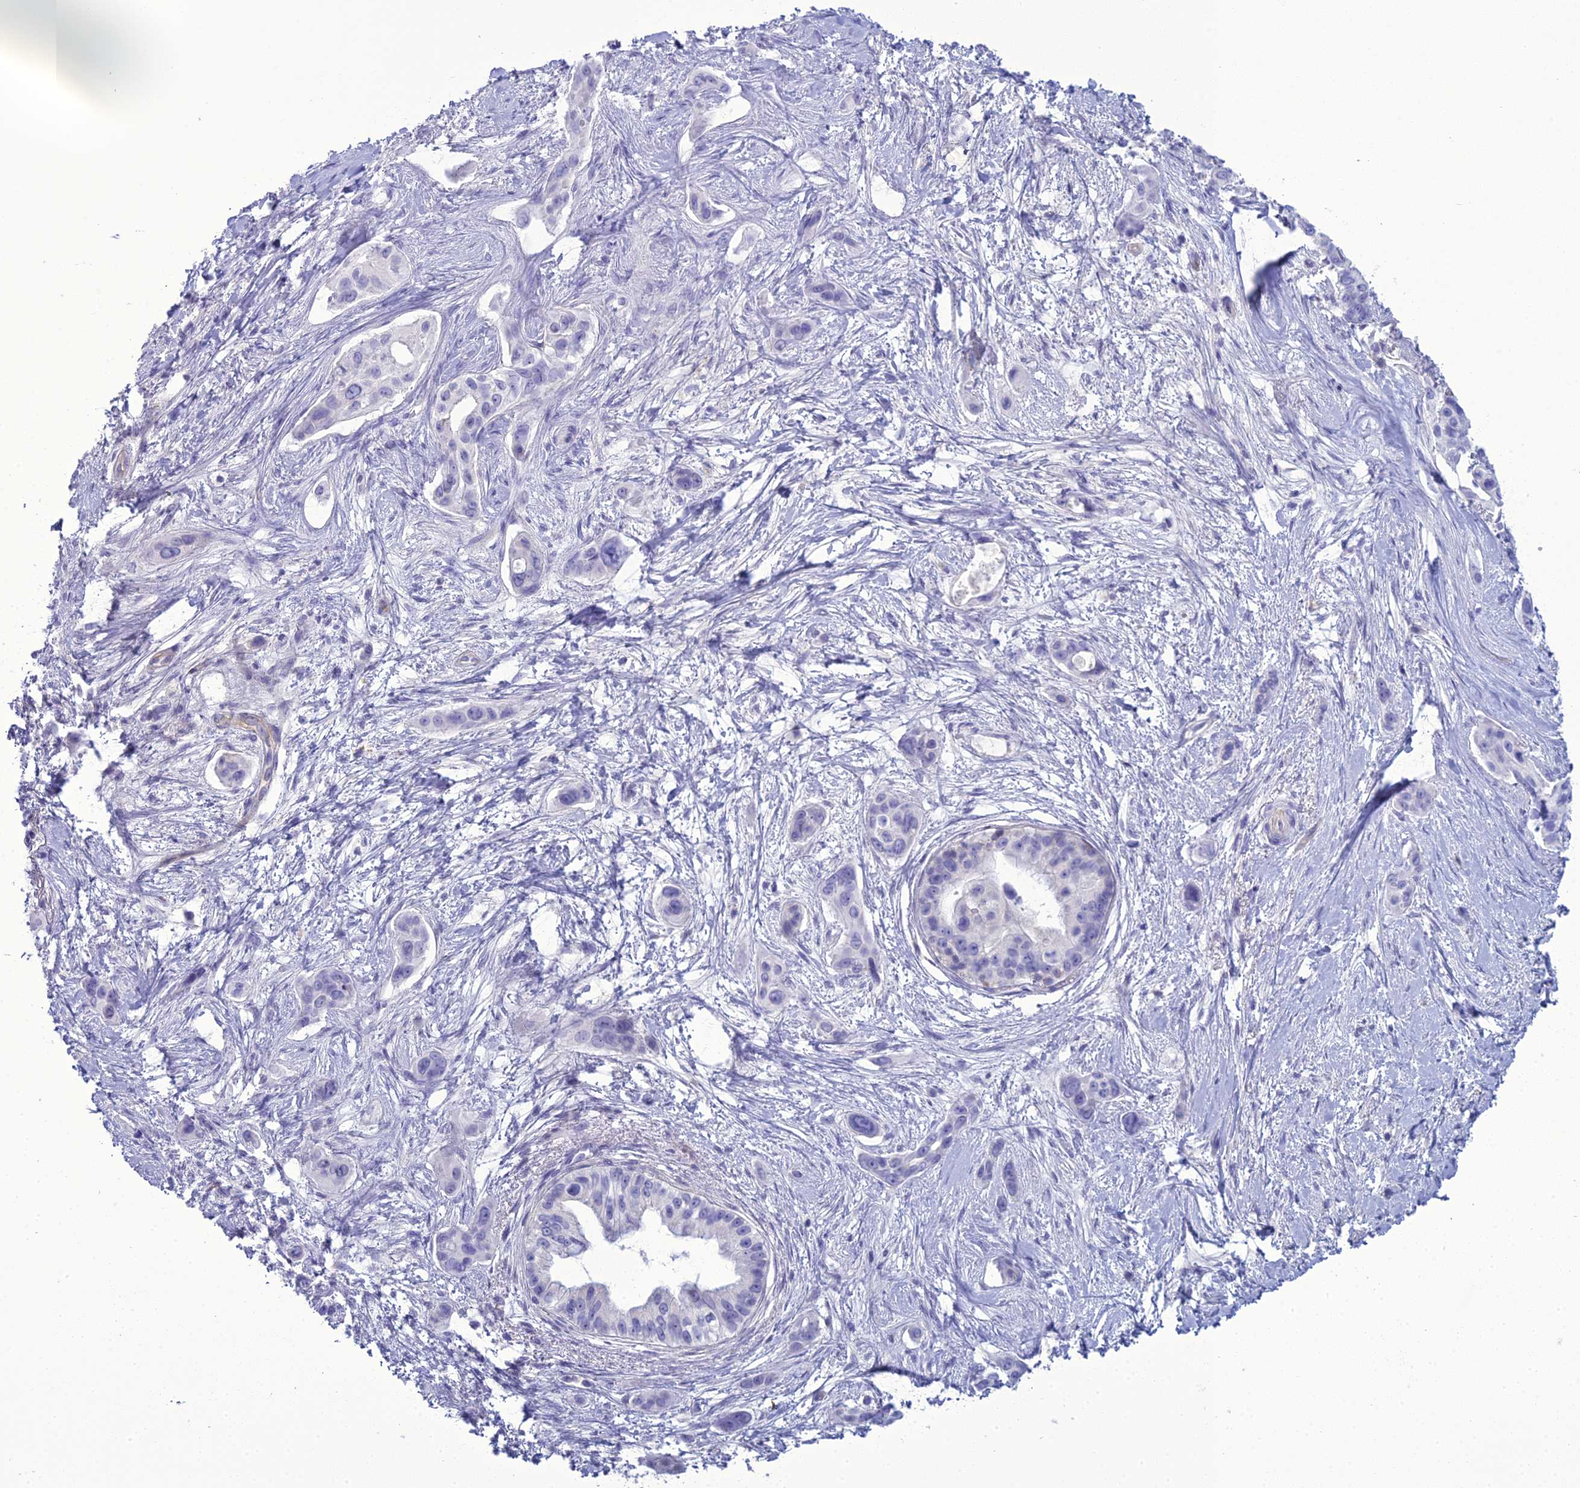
{"staining": {"intensity": "negative", "quantity": "none", "location": "none"}, "tissue": "pancreatic cancer", "cell_type": "Tumor cells", "image_type": "cancer", "snomed": [{"axis": "morphology", "description": "Adenocarcinoma, NOS"}, {"axis": "topography", "description": "Pancreas"}], "caption": "Adenocarcinoma (pancreatic) stained for a protein using IHC reveals no positivity tumor cells.", "gene": "ACE", "patient": {"sex": "male", "age": 72}}